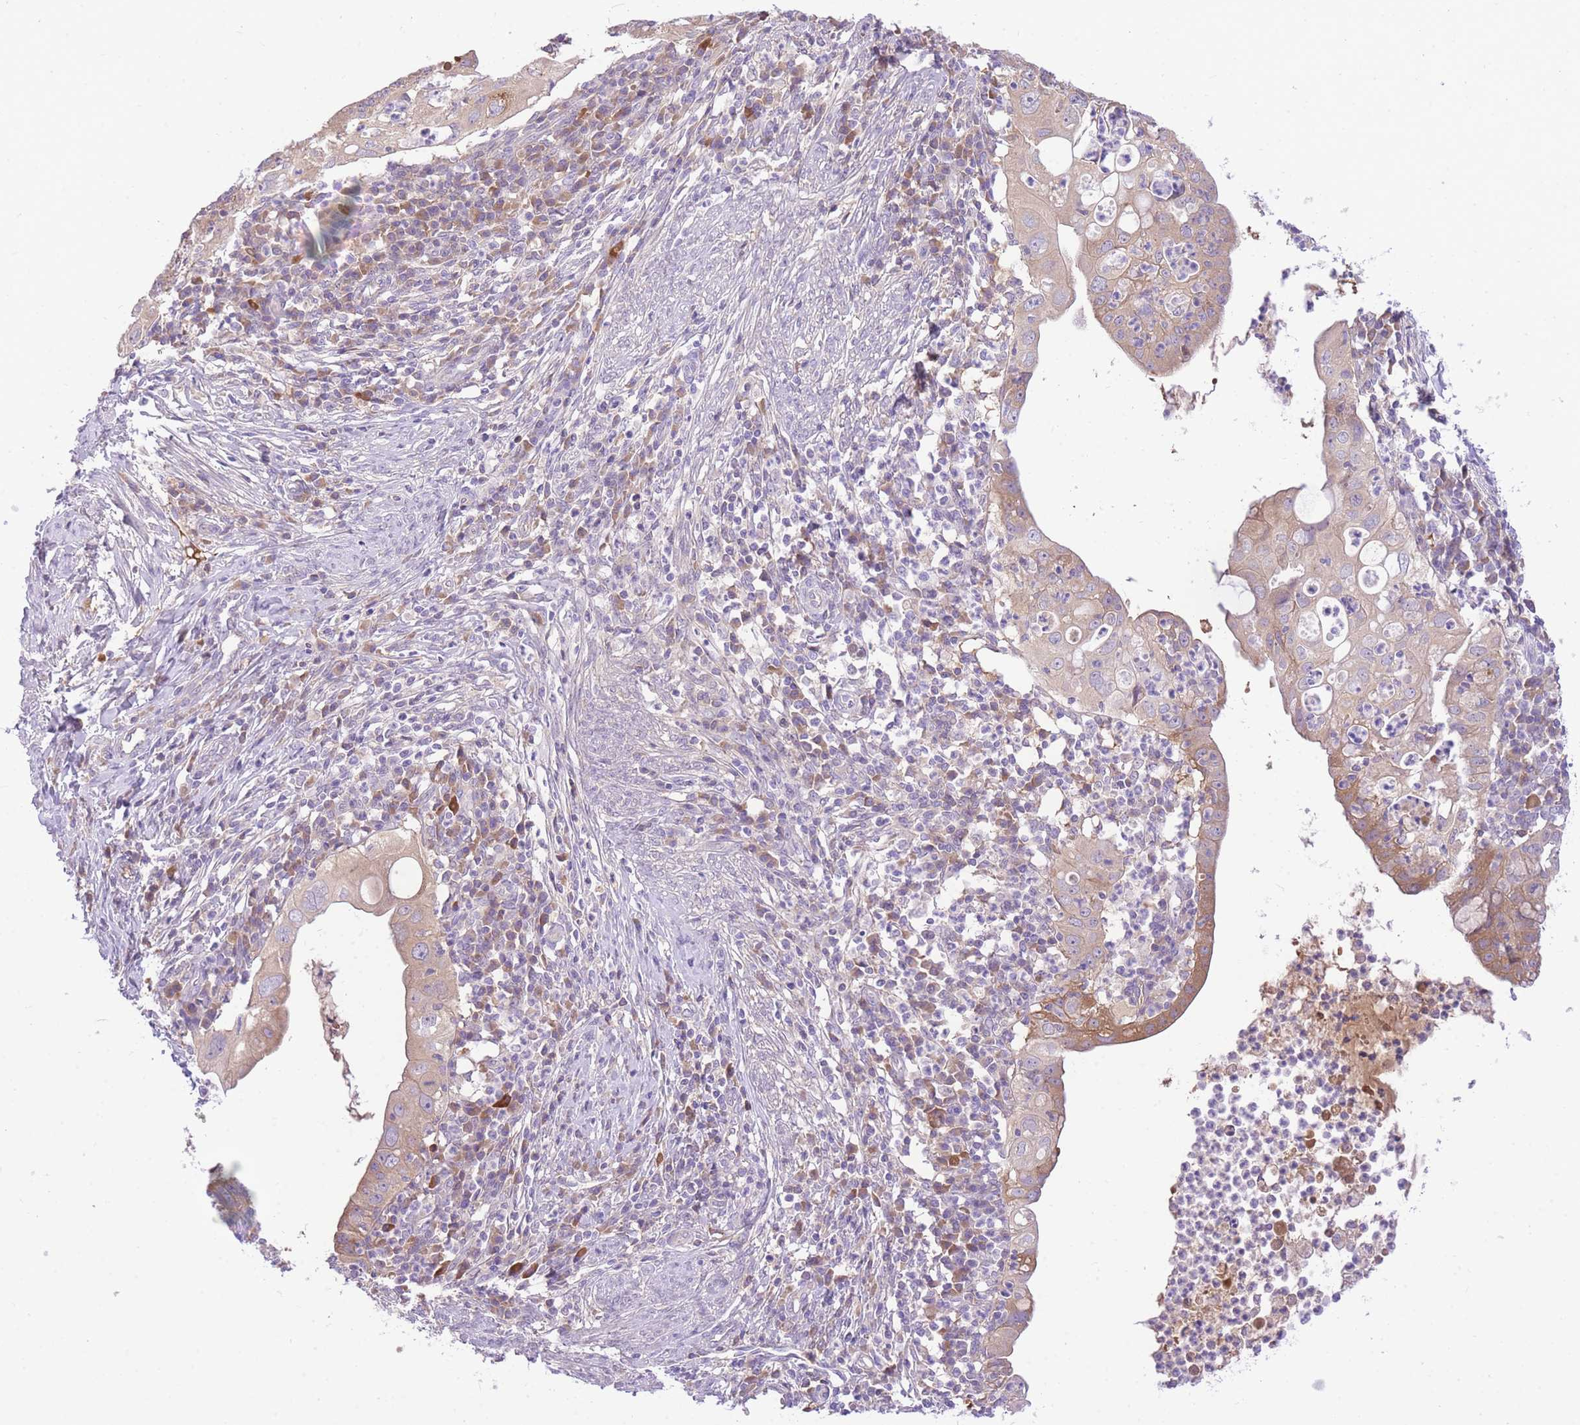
{"staining": {"intensity": "moderate", "quantity": "<25%", "location": "cytoplasmic/membranous"}, "tissue": "cervical cancer", "cell_type": "Tumor cells", "image_type": "cancer", "snomed": [{"axis": "morphology", "description": "Adenocarcinoma, NOS"}, {"axis": "topography", "description": "Cervix"}], "caption": "Human cervical cancer stained with a brown dye exhibits moderate cytoplasmic/membranous positive expression in approximately <25% of tumor cells.", "gene": "LIPH", "patient": {"sex": "female", "age": 36}}